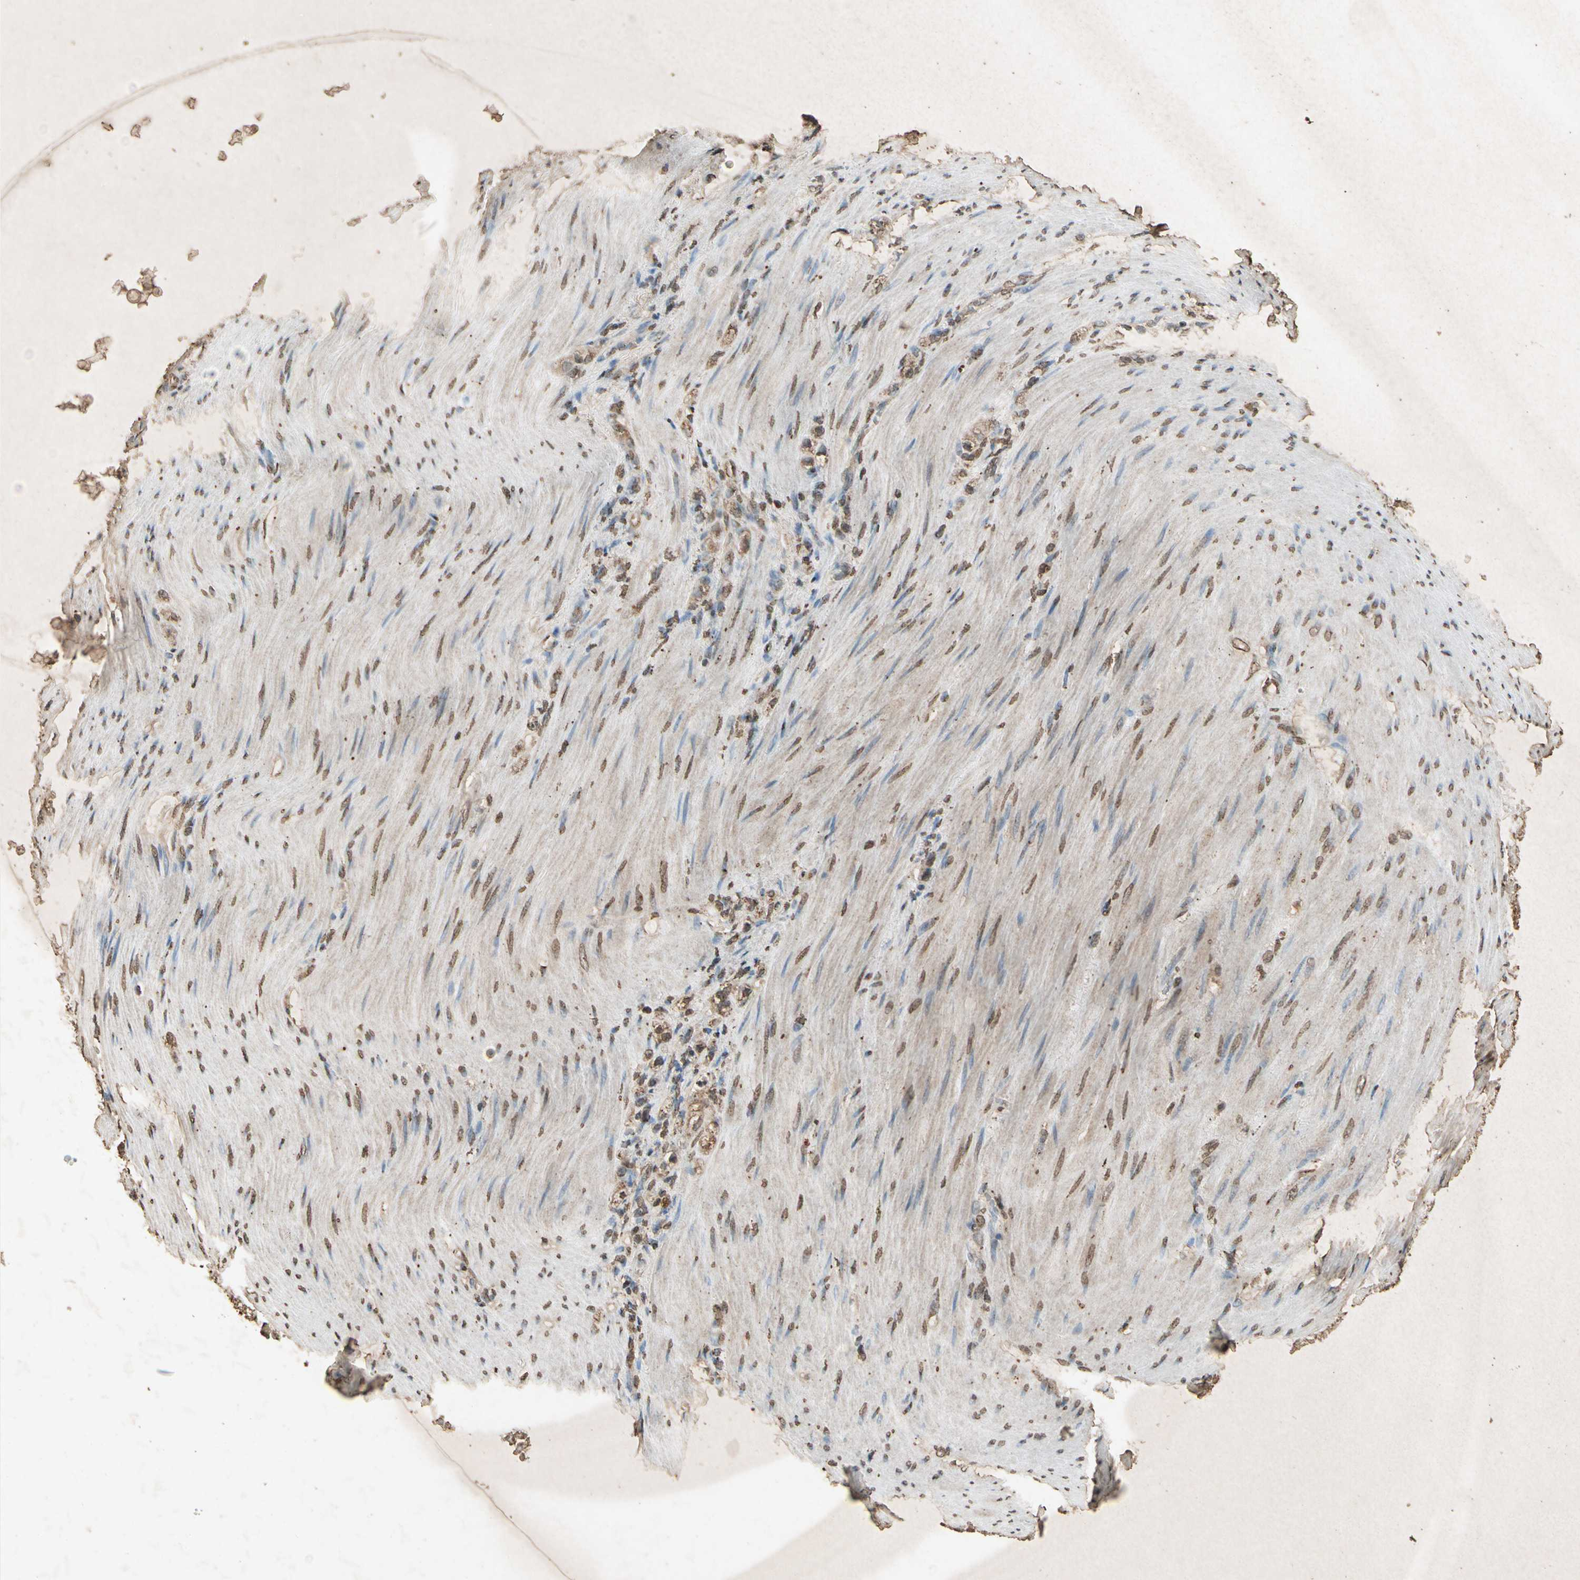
{"staining": {"intensity": "weak", "quantity": "25%-75%", "location": "cytoplasmic/membranous,nuclear"}, "tissue": "stomach cancer", "cell_type": "Tumor cells", "image_type": "cancer", "snomed": [{"axis": "morphology", "description": "Adenocarcinoma, NOS"}, {"axis": "topography", "description": "Stomach"}], "caption": "Approximately 25%-75% of tumor cells in stomach adenocarcinoma display weak cytoplasmic/membranous and nuclear protein staining as visualized by brown immunohistochemical staining.", "gene": "GC", "patient": {"sex": "male", "age": 82}}